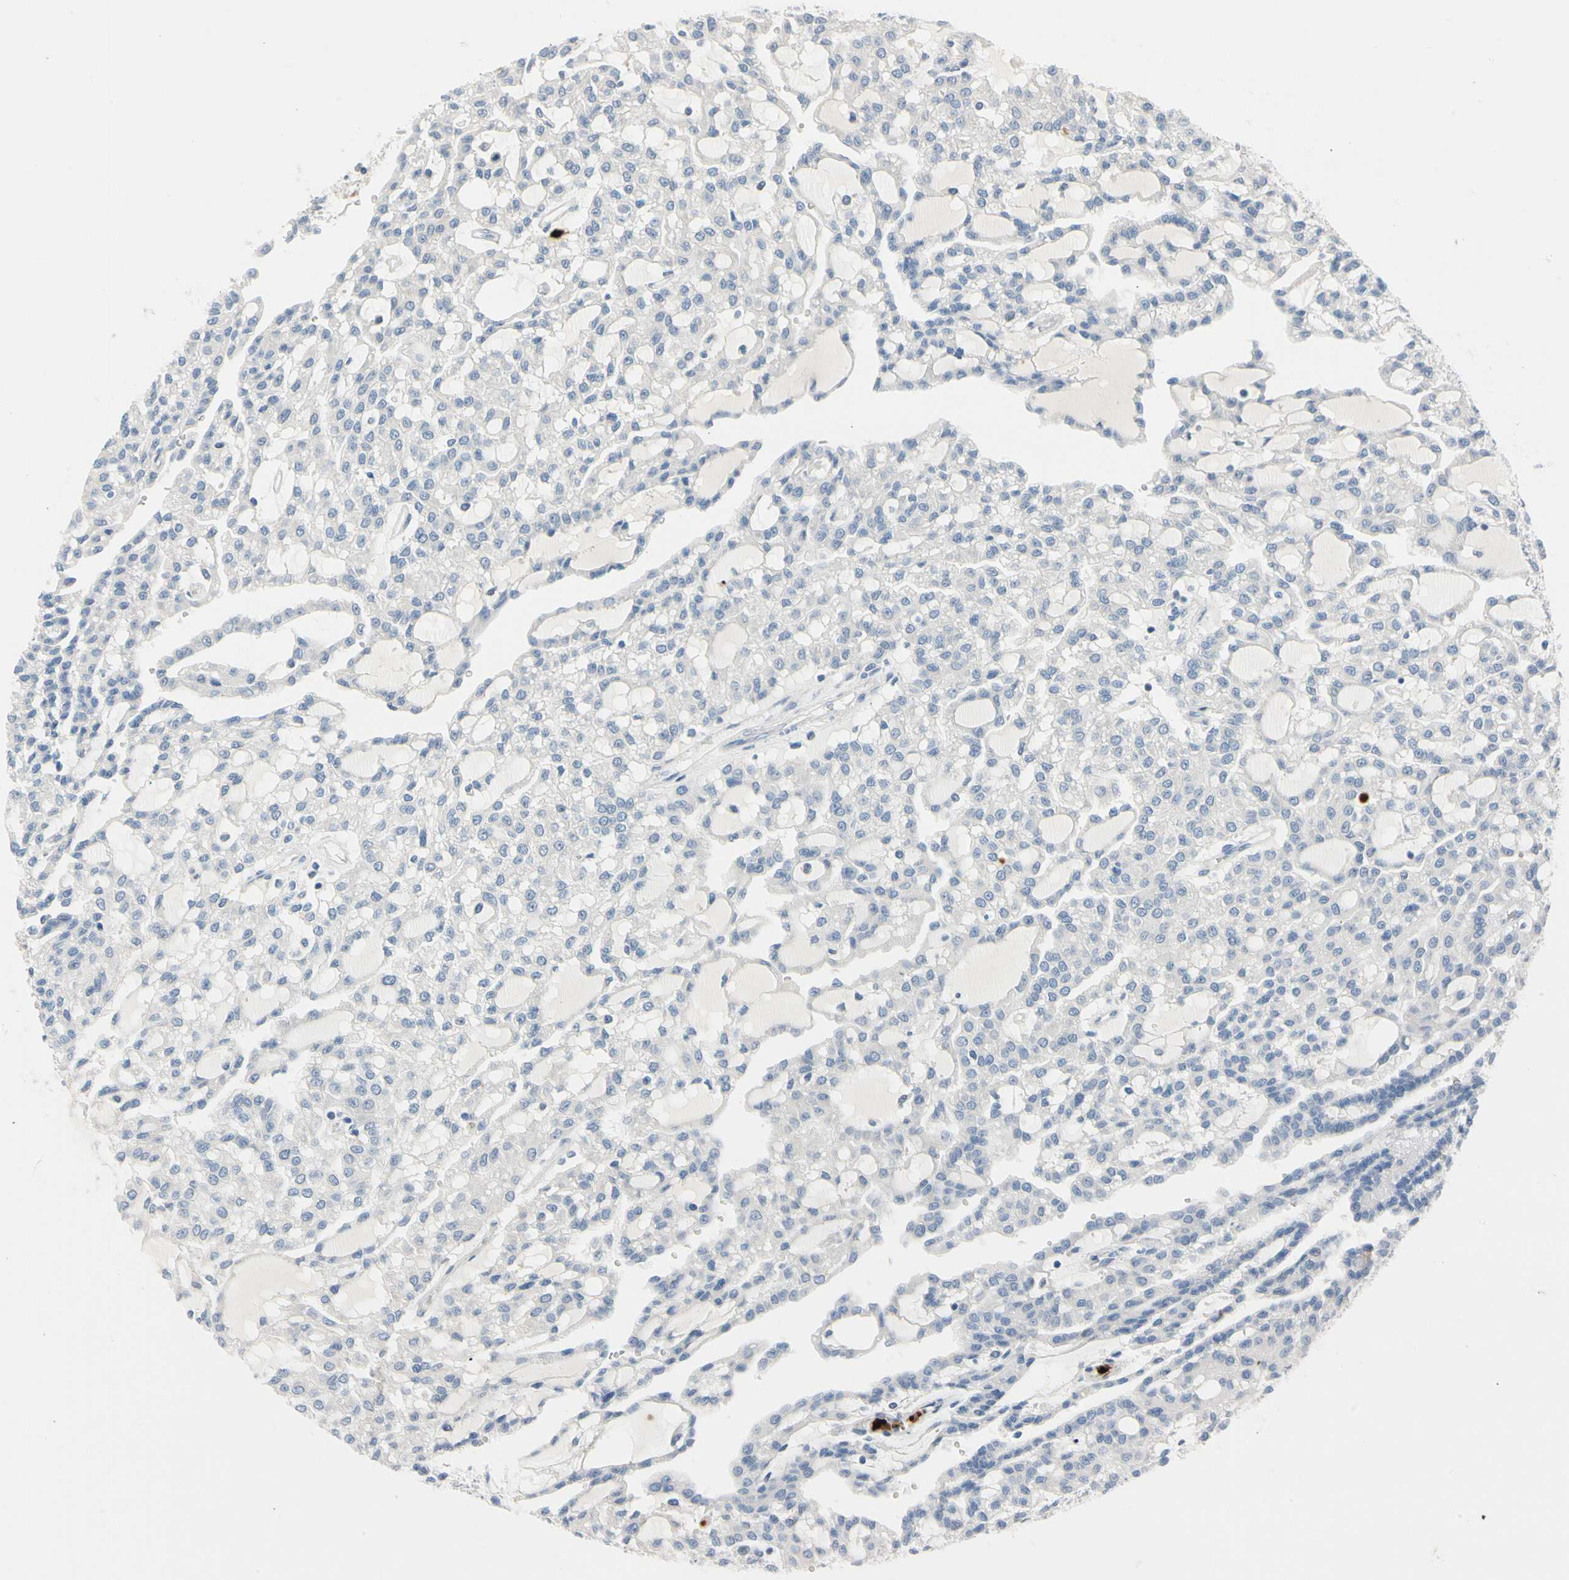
{"staining": {"intensity": "negative", "quantity": "none", "location": "none"}, "tissue": "renal cancer", "cell_type": "Tumor cells", "image_type": "cancer", "snomed": [{"axis": "morphology", "description": "Adenocarcinoma, NOS"}, {"axis": "topography", "description": "Kidney"}], "caption": "A histopathology image of renal adenocarcinoma stained for a protein displays no brown staining in tumor cells. The staining was performed using DAB (3,3'-diaminobenzidine) to visualize the protein expression in brown, while the nuclei were stained in blue with hematoxylin (Magnification: 20x).", "gene": "TRAF5", "patient": {"sex": "male", "age": 63}}